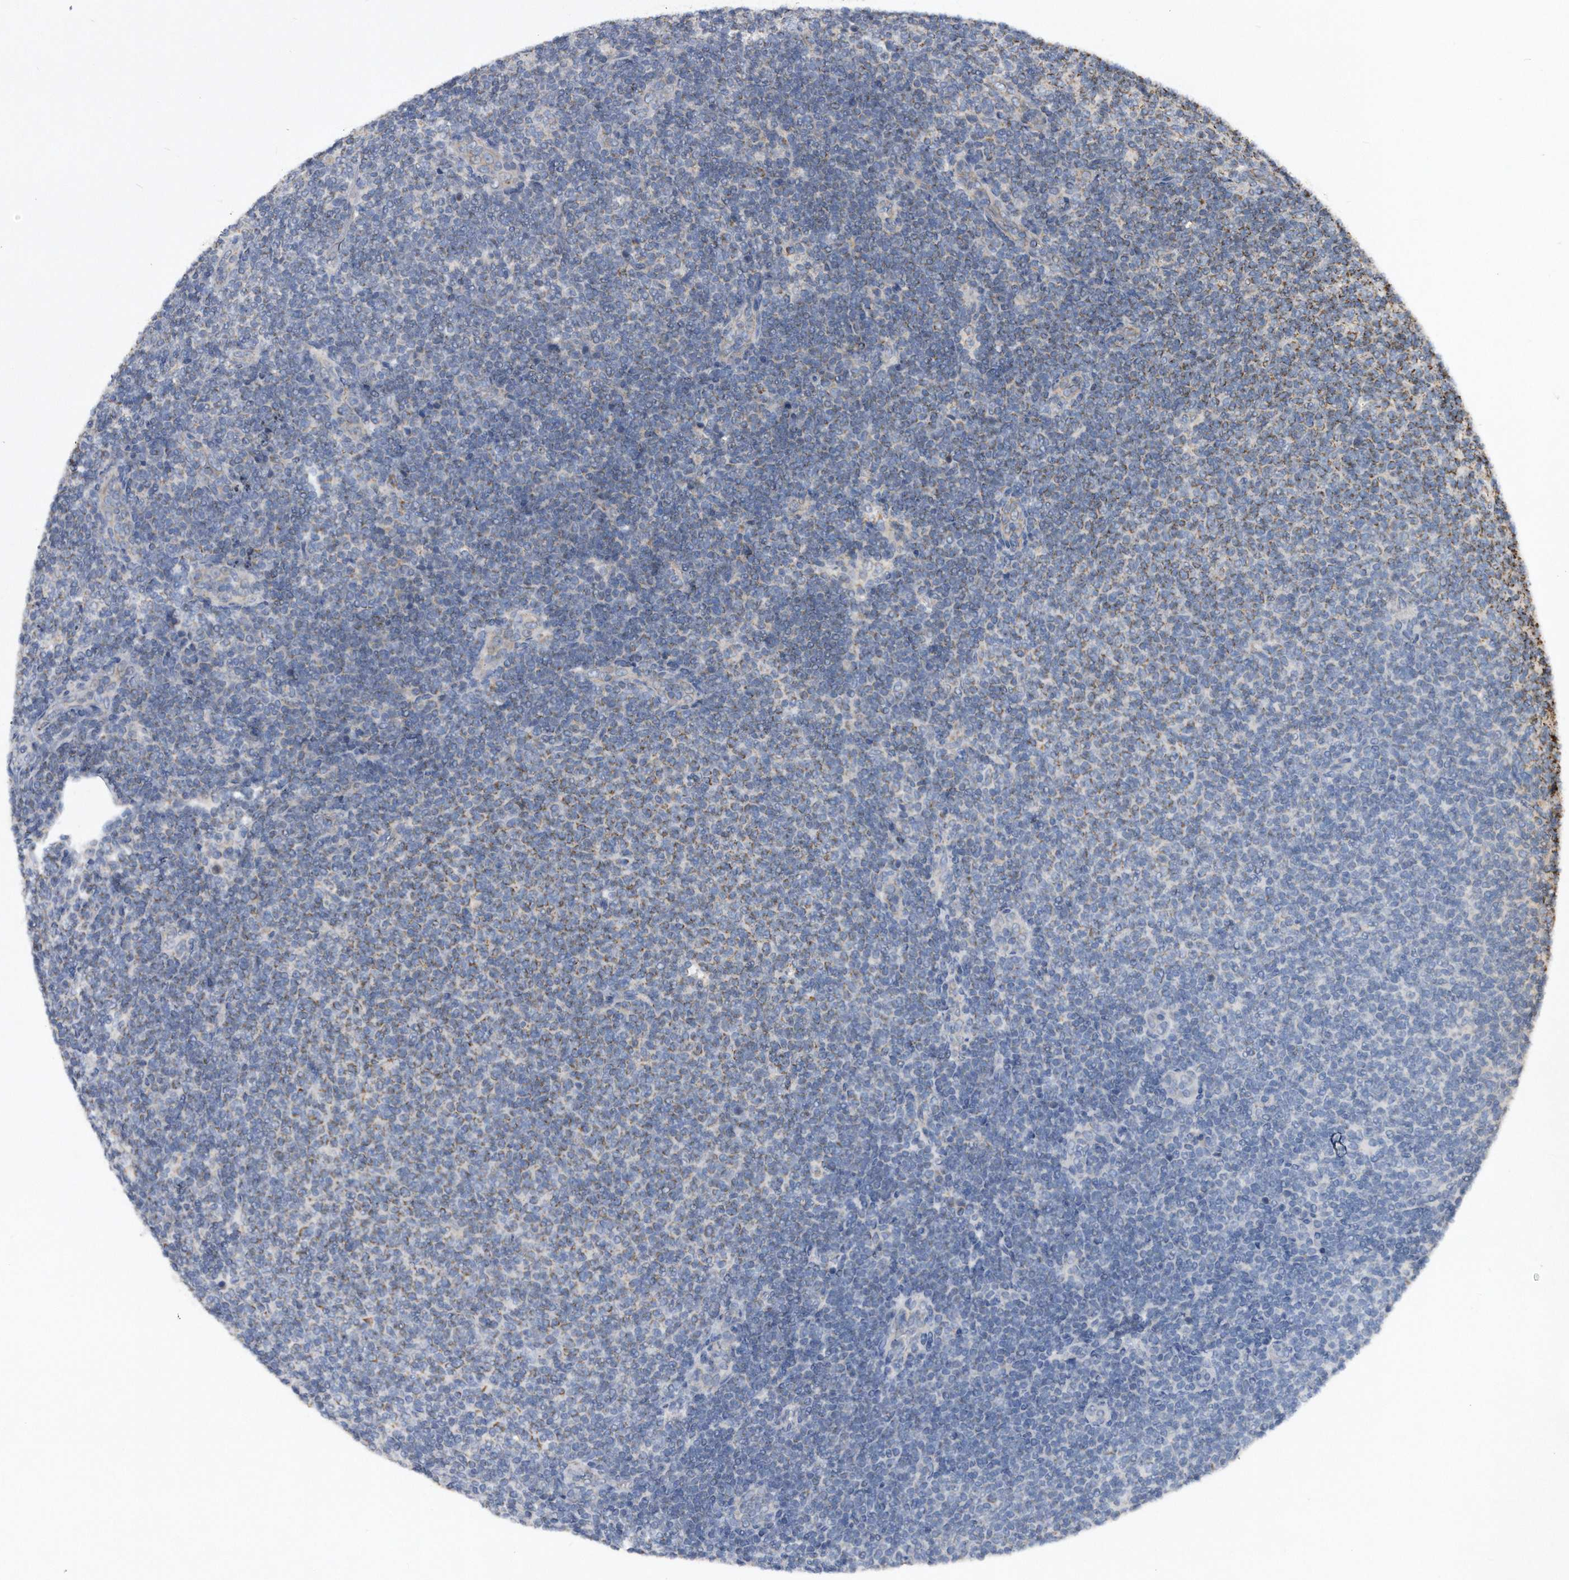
{"staining": {"intensity": "weak", "quantity": "25%-75%", "location": "cytoplasmic/membranous"}, "tissue": "lymphoma", "cell_type": "Tumor cells", "image_type": "cancer", "snomed": [{"axis": "morphology", "description": "Malignant lymphoma, non-Hodgkin's type, Low grade"}, {"axis": "topography", "description": "Lymph node"}], "caption": "Brown immunohistochemical staining in human malignant lymphoma, non-Hodgkin's type (low-grade) demonstrates weak cytoplasmic/membranous staining in about 25%-75% of tumor cells. (Stains: DAB (3,3'-diaminobenzidine) in brown, nuclei in blue, Microscopy: brightfield microscopy at high magnification).", "gene": "PPP5C", "patient": {"sex": "male", "age": 66}}